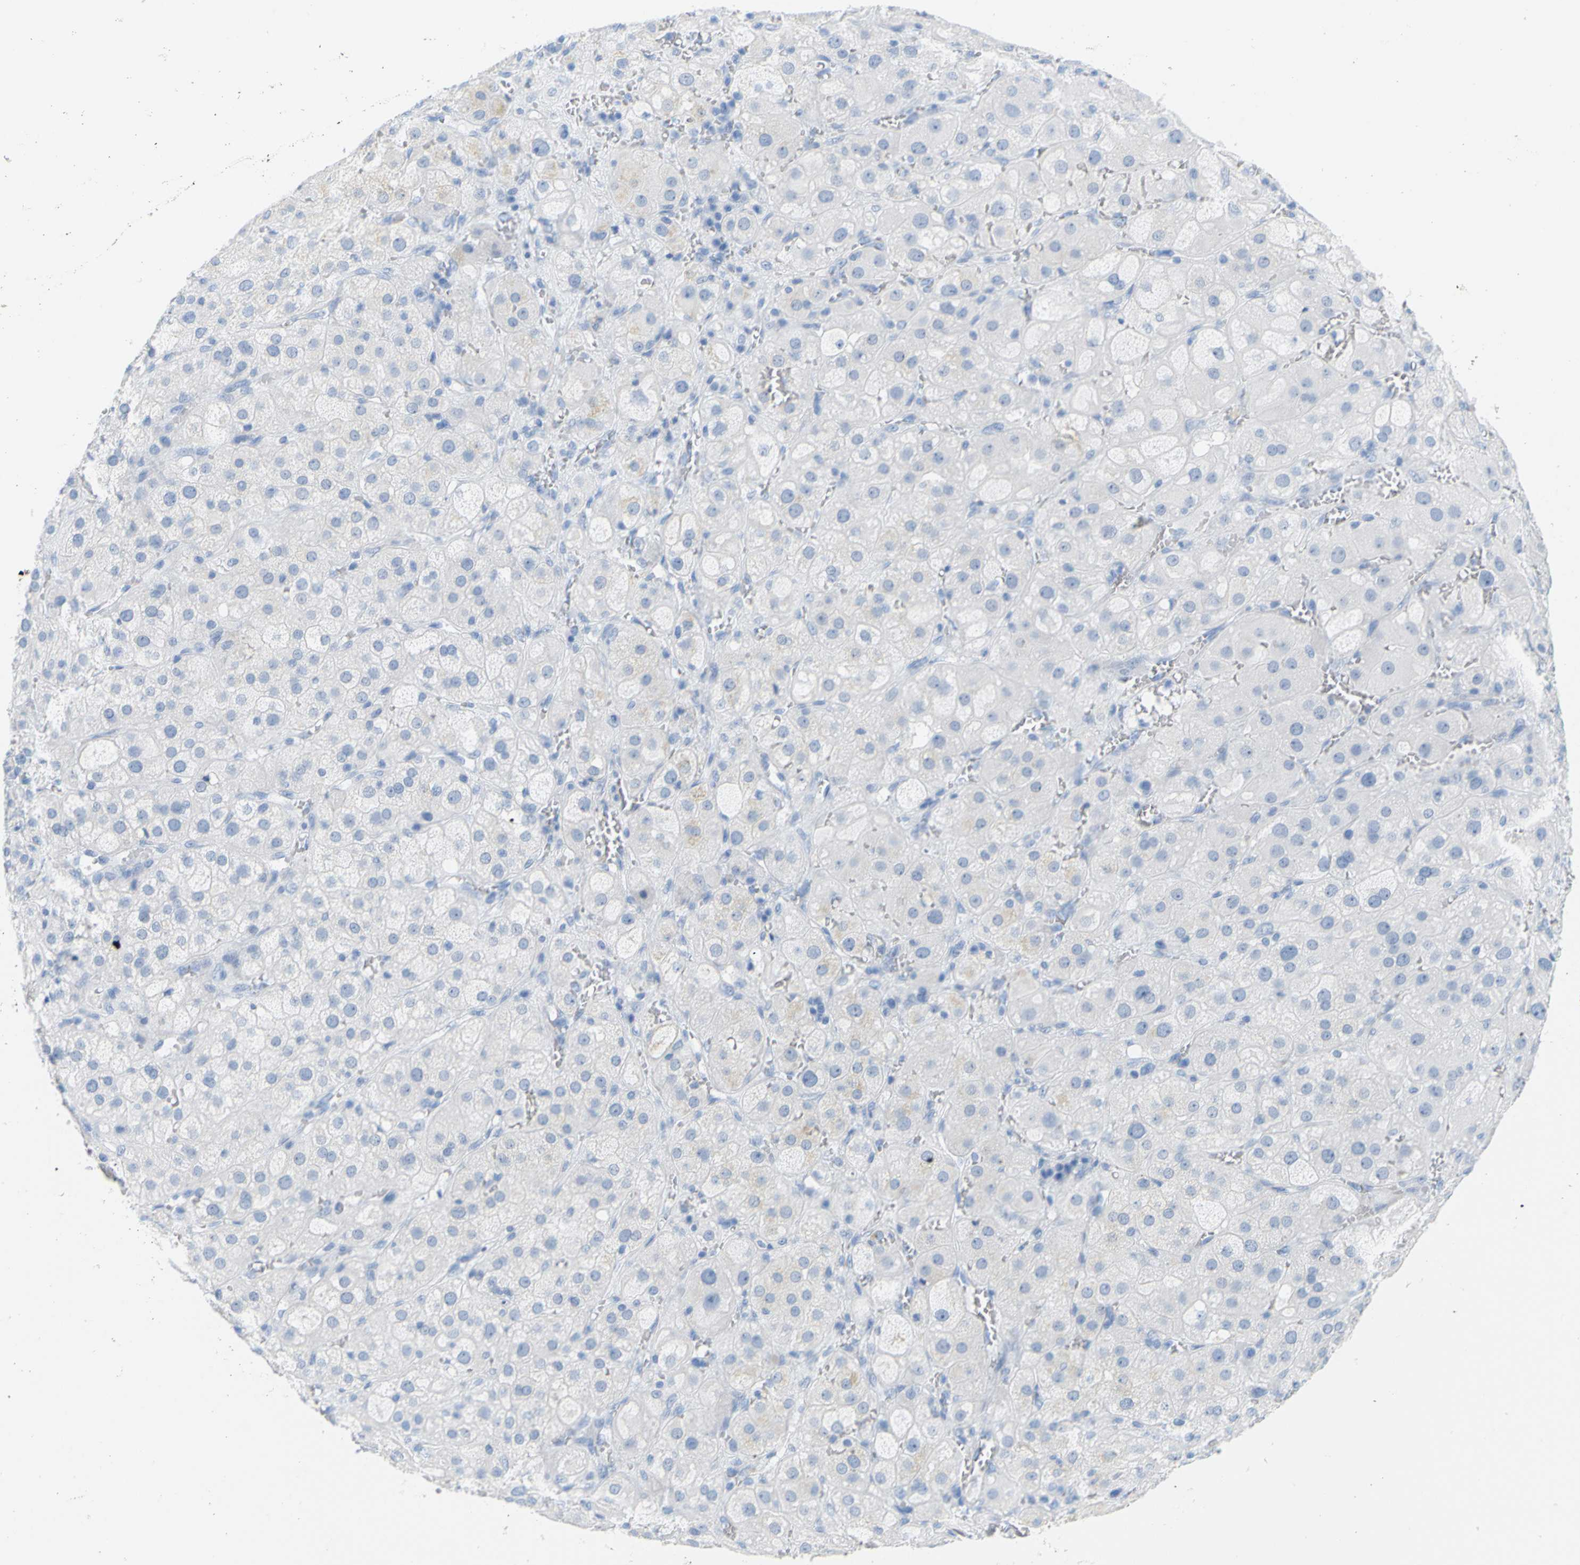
{"staining": {"intensity": "negative", "quantity": "none", "location": "none"}, "tissue": "adrenal gland", "cell_type": "Glandular cells", "image_type": "normal", "snomed": [{"axis": "morphology", "description": "Normal tissue, NOS"}, {"axis": "topography", "description": "Adrenal gland"}], "caption": "This is a micrograph of immunohistochemistry (IHC) staining of normal adrenal gland, which shows no staining in glandular cells.", "gene": "OPN1SW", "patient": {"sex": "female", "age": 47}}